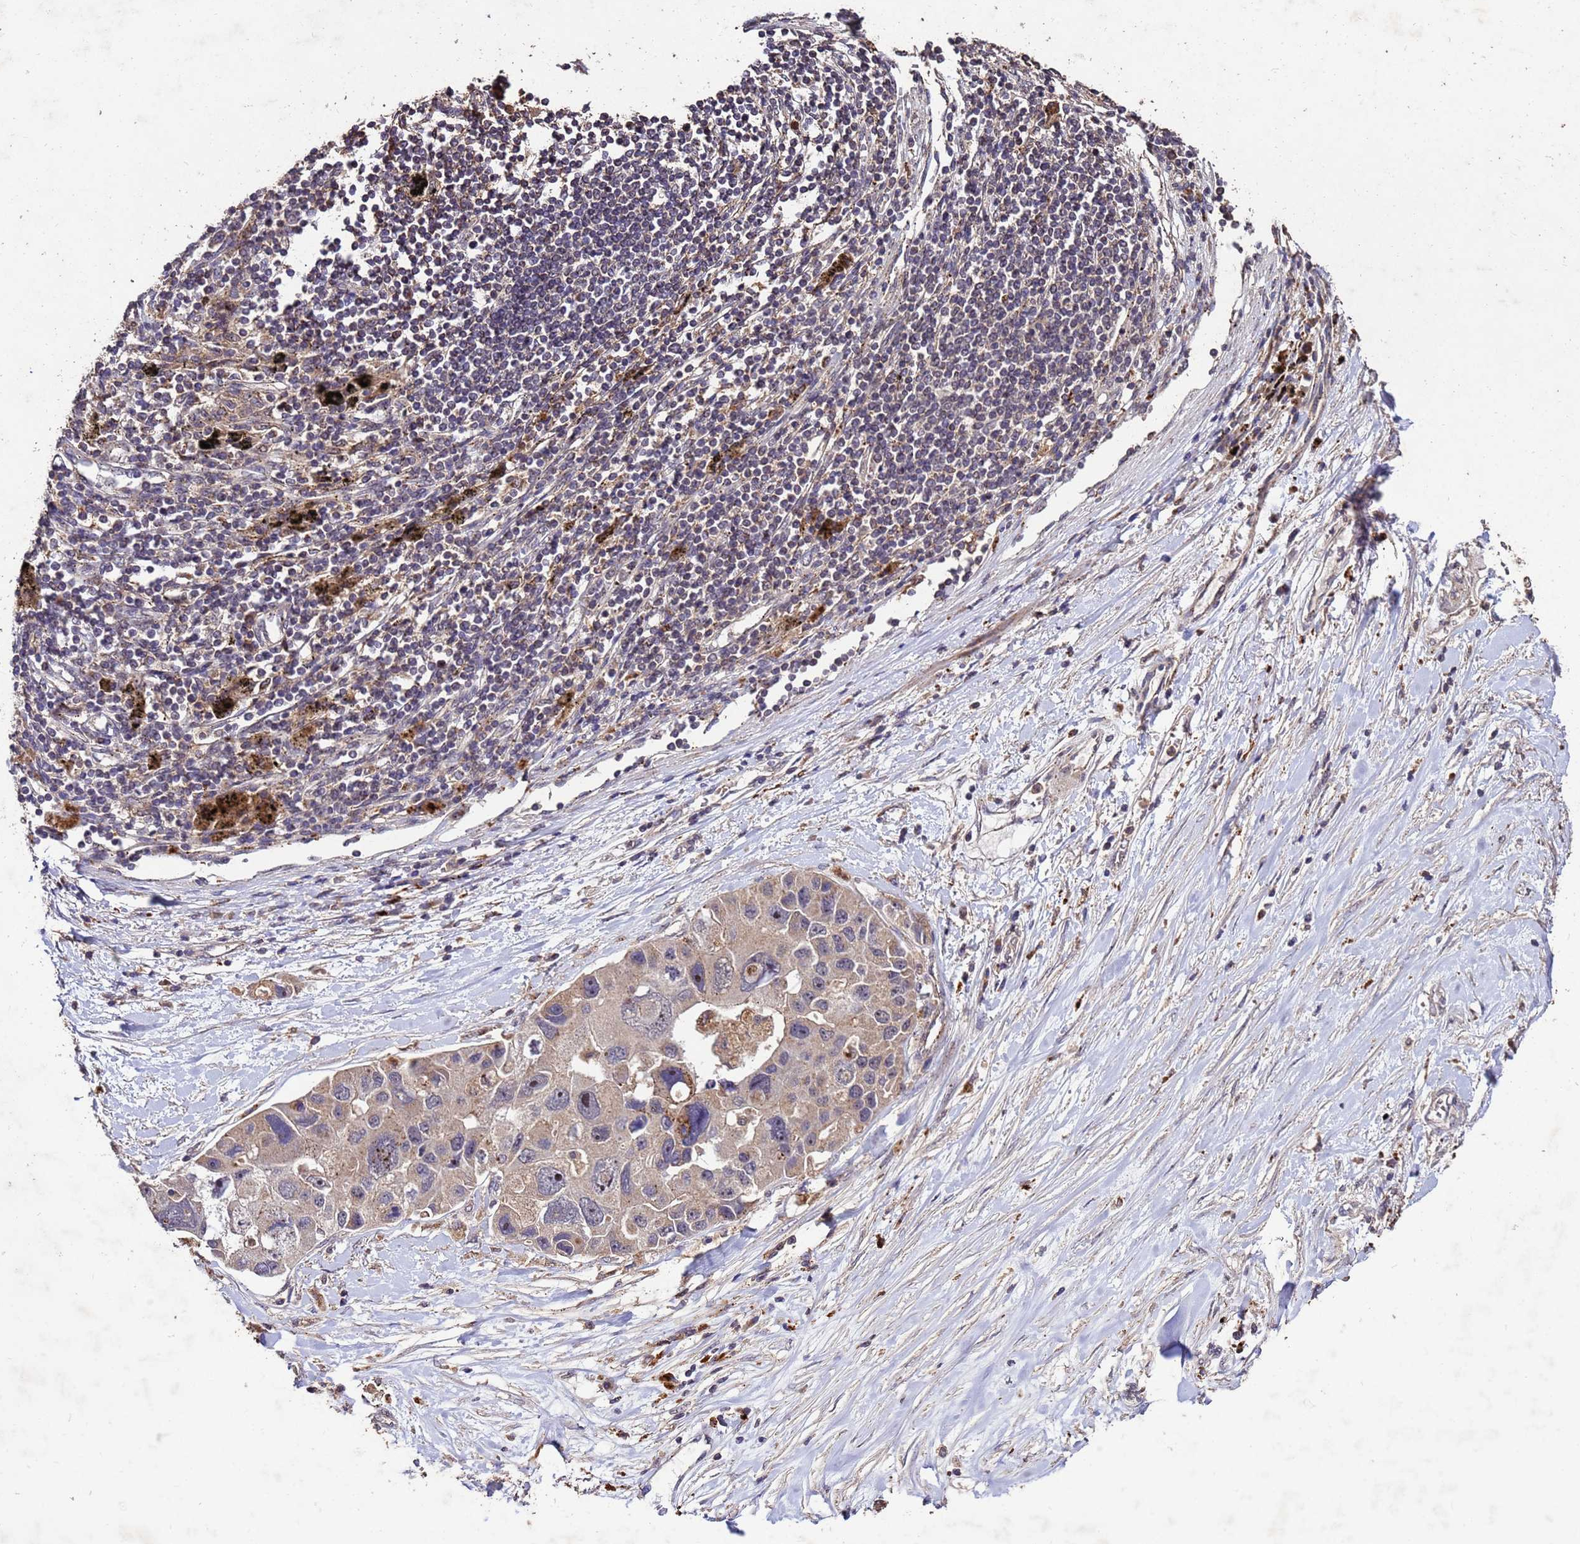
{"staining": {"intensity": "weak", "quantity": ">75%", "location": "cytoplasmic/membranous,nuclear"}, "tissue": "lung cancer", "cell_type": "Tumor cells", "image_type": "cancer", "snomed": [{"axis": "morphology", "description": "Adenocarcinoma, NOS"}, {"axis": "topography", "description": "Lung"}], "caption": "Human adenocarcinoma (lung) stained with a protein marker exhibits weak staining in tumor cells.", "gene": "TOR4A", "patient": {"sex": "female", "age": 54}}